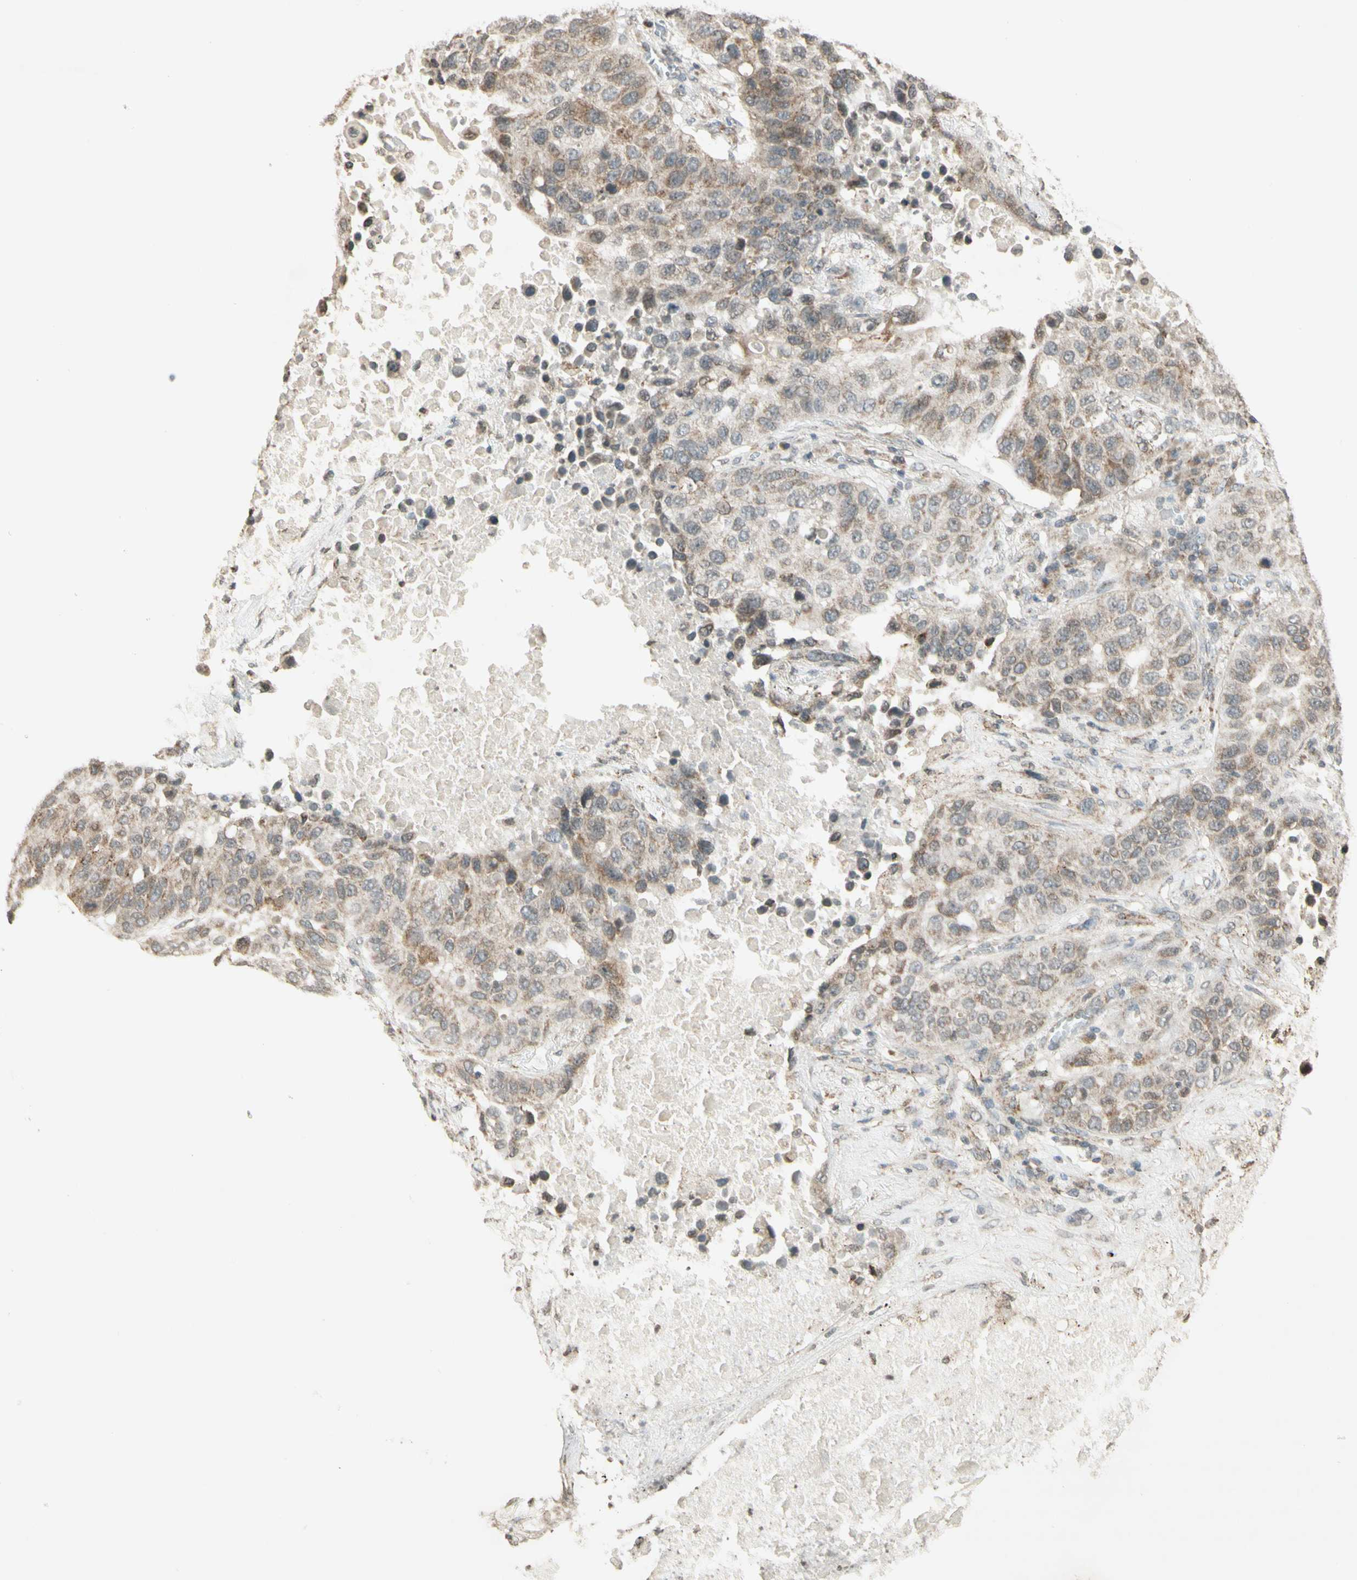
{"staining": {"intensity": "weak", "quantity": "<25%", "location": "cytoplasmic/membranous"}, "tissue": "lung cancer", "cell_type": "Tumor cells", "image_type": "cancer", "snomed": [{"axis": "morphology", "description": "Squamous cell carcinoma, NOS"}, {"axis": "topography", "description": "Lung"}], "caption": "Lung cancer (squamous cell carcinoma) was stained to show a protein in brown. There is no significant positivity in tumor cells.", "gene": "CCNI", "patient": {"sex": "male", "age": 57}}